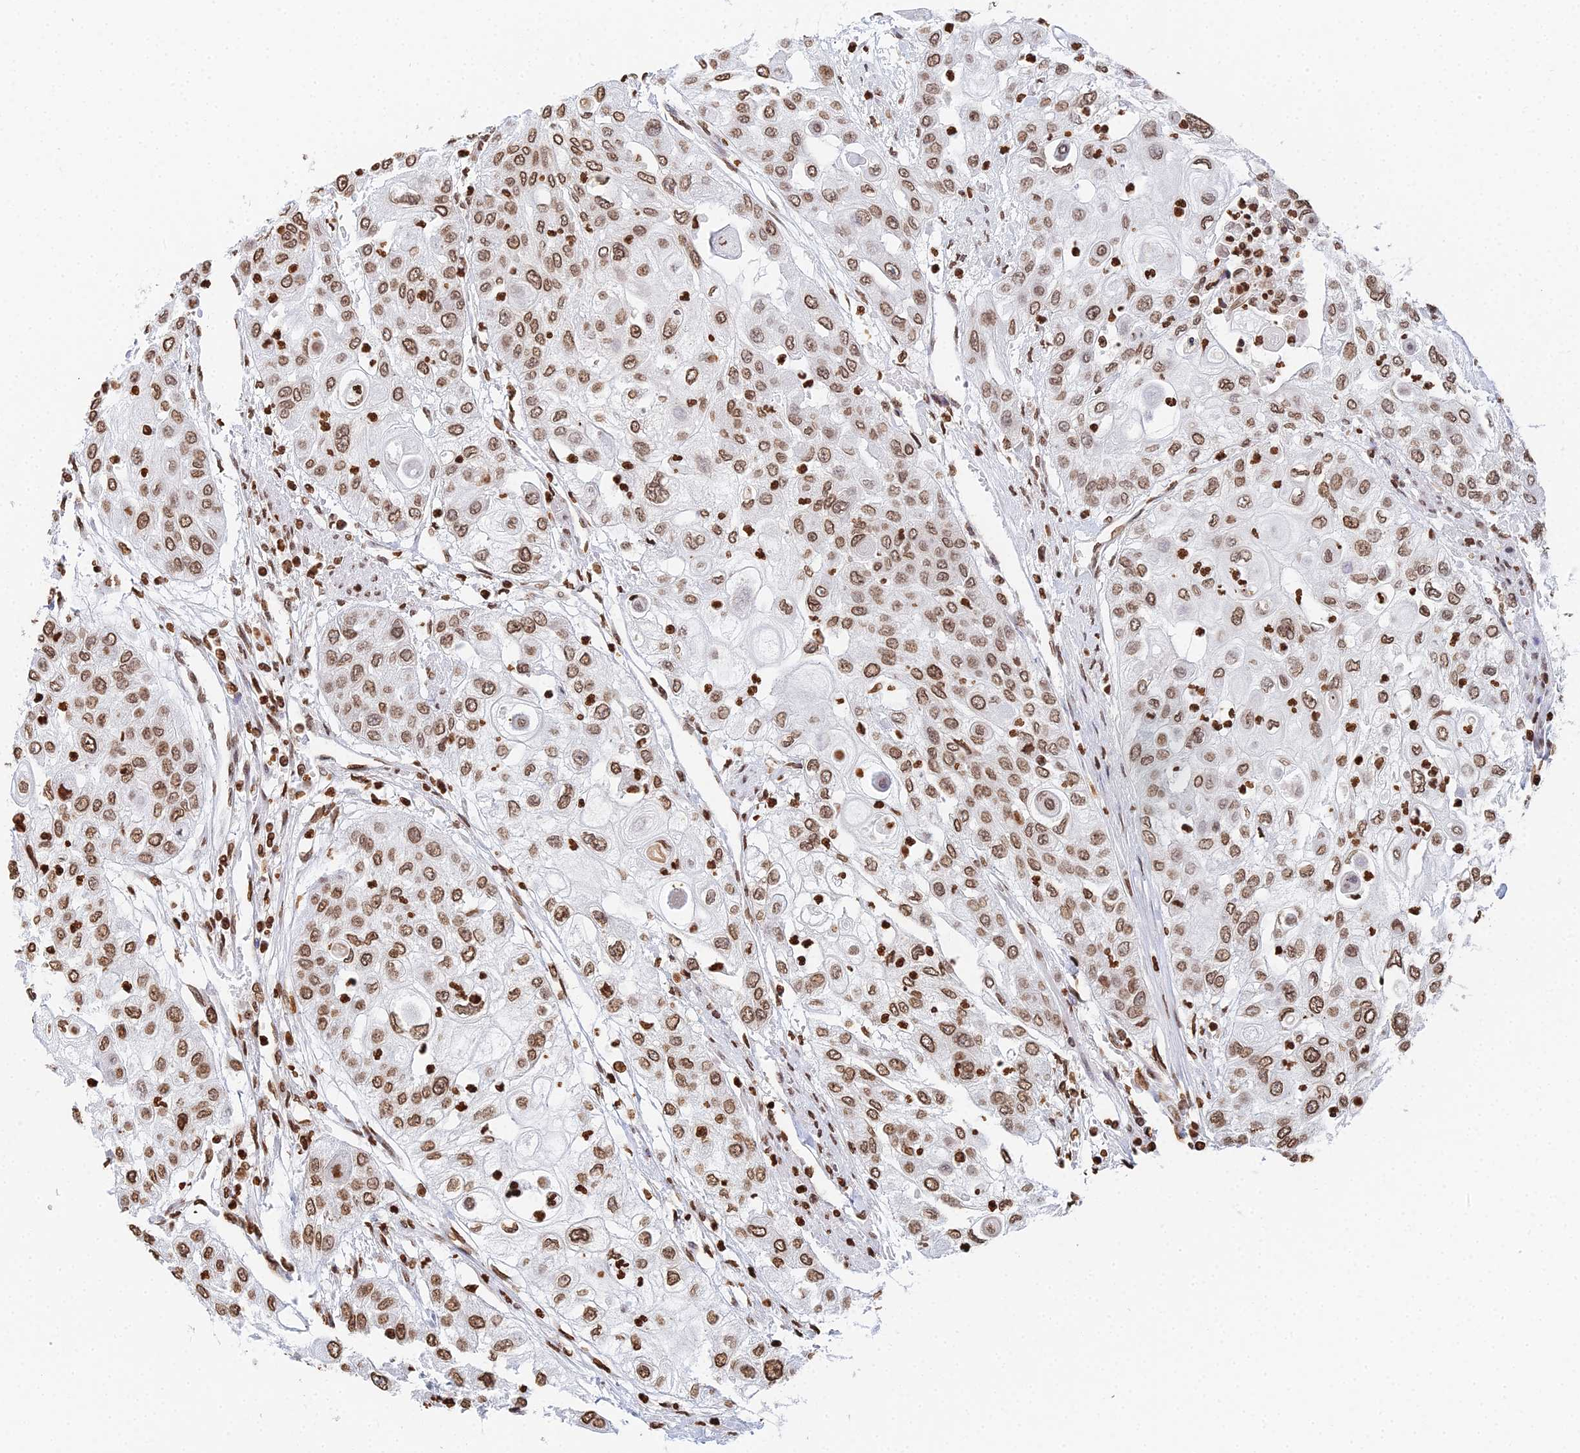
{"staining": {"intensity": "moderate", "quantity": ">75%", "location": "nuclear"}, "tissue": "urothelial cancer", "cell_type": "Tumor cells", "image_type": "cancer", "snomed": [{"axis": "morphology", "description": "Urothelial carcinoma, High grade"}, {"axis": "topography", "description": "Urinary bladder"}], "caption": "The photomicrograph demonstrates a brown stain indicating the presence of a protein in the nuclear of tumor cells in urothelial cancer.", "gene": "GBP3", "patient": {"sex": "female", "age": 79}}